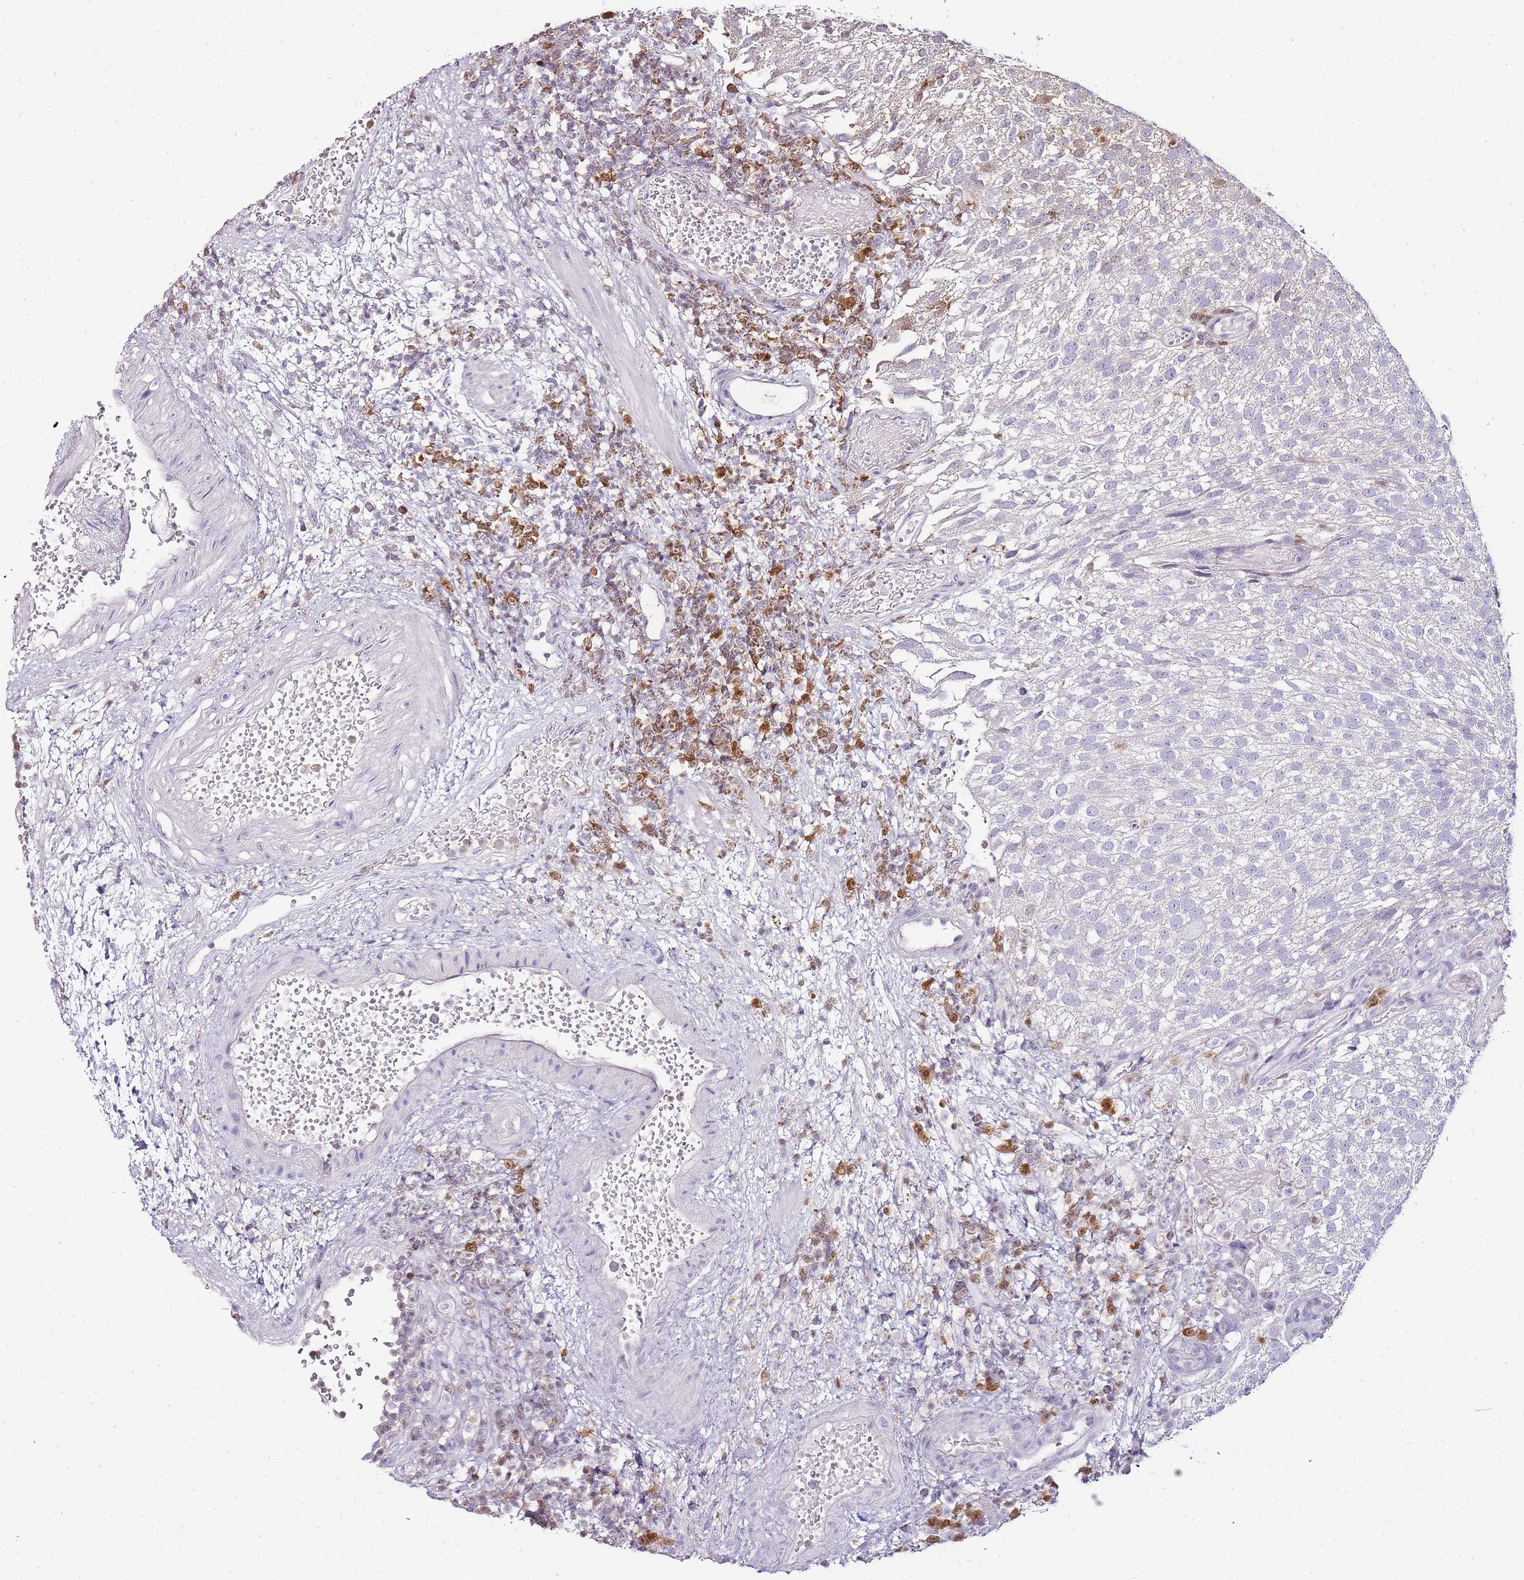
{"staining": {"intensity": "negative", "quantity": "none", "location": "none"}, "tissue": "urothelial cancer", "cell_type": "Tumor cells", "image_type": "cancer", "snomed": [{"axis": "morphology", "description": "Urothelial carcinoma, Low grade"}, {"axis": "topography", "description": "Urinary bladder"}], "caption": "This photomicrograph is of urothelial carcinoma (low-grade) stained with immunohistochemistry (IHC) to label a protein in brown with the nuclei are counter-stained blue. There is no staining in tumor cells.", "gene": "ZBP1", "patient": {"sex": "male", "age": 78}}